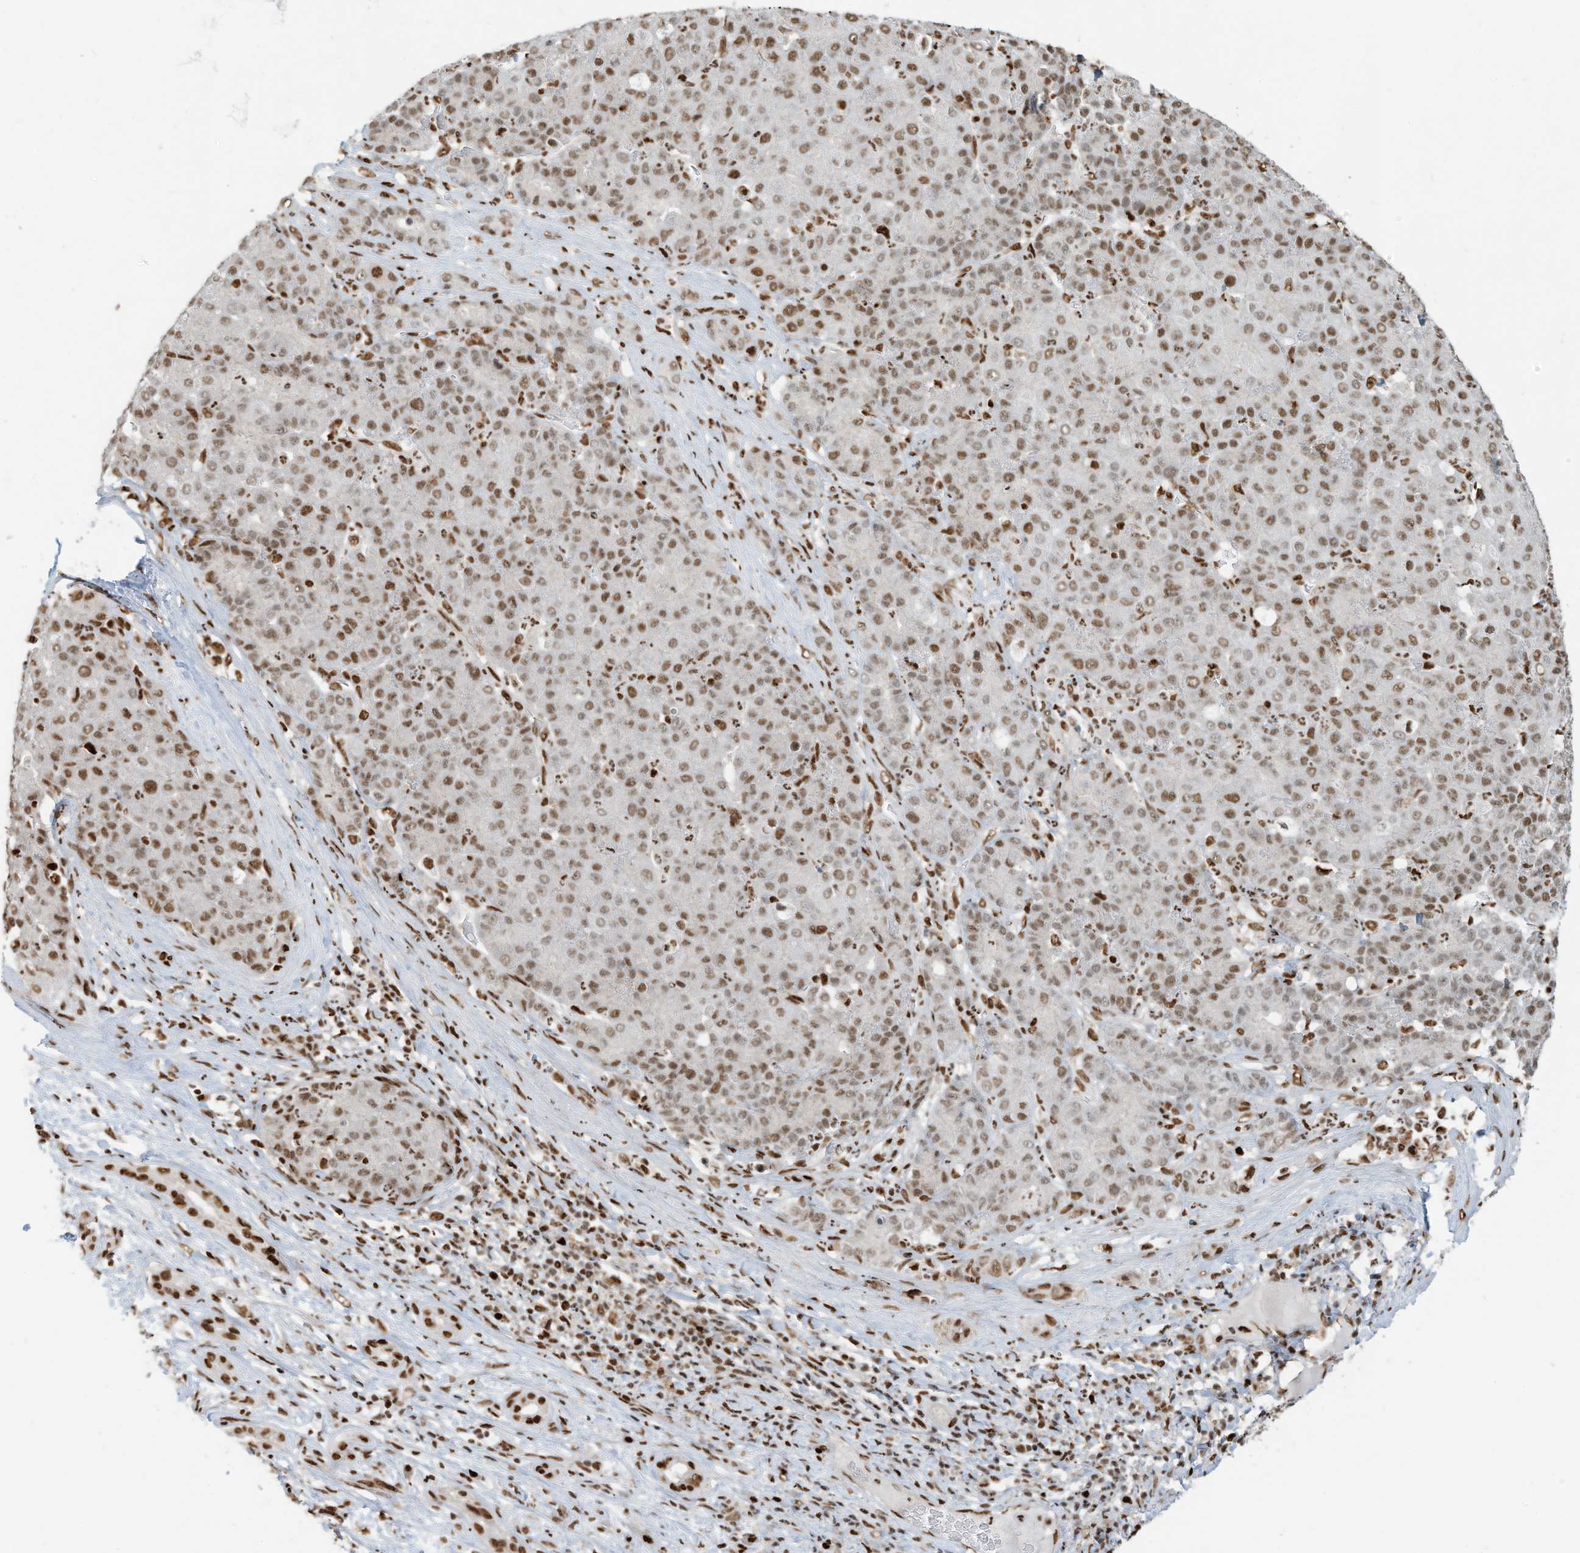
{"staining": {"intensity": "moderate", "quantity": ">75%", "location": "nuclear"}, "tissue": "liver cancer", "cell_type": "Tumor cells", "image_type": "cancer", "snomed": [{"axis": "morphology", "description": "Carcinoma, Hepatocellular, NOS"}, {"axis": "topography", "description": "Liver"}], "caption": "Immunohistochemical staining of liver cancer (hepatocellular carcinoma) demonstrates medium levels of moderate nuclear protein staining in approximately >75% of tumor cells. (Stains: DAB (3,3'-diaminobenzidine) in brown, nuclei in blue, Microscopy: brightfield microscopy at high magnification).", "gene": "SAMD15", "patient": {"sex": "male", "age": 65}}